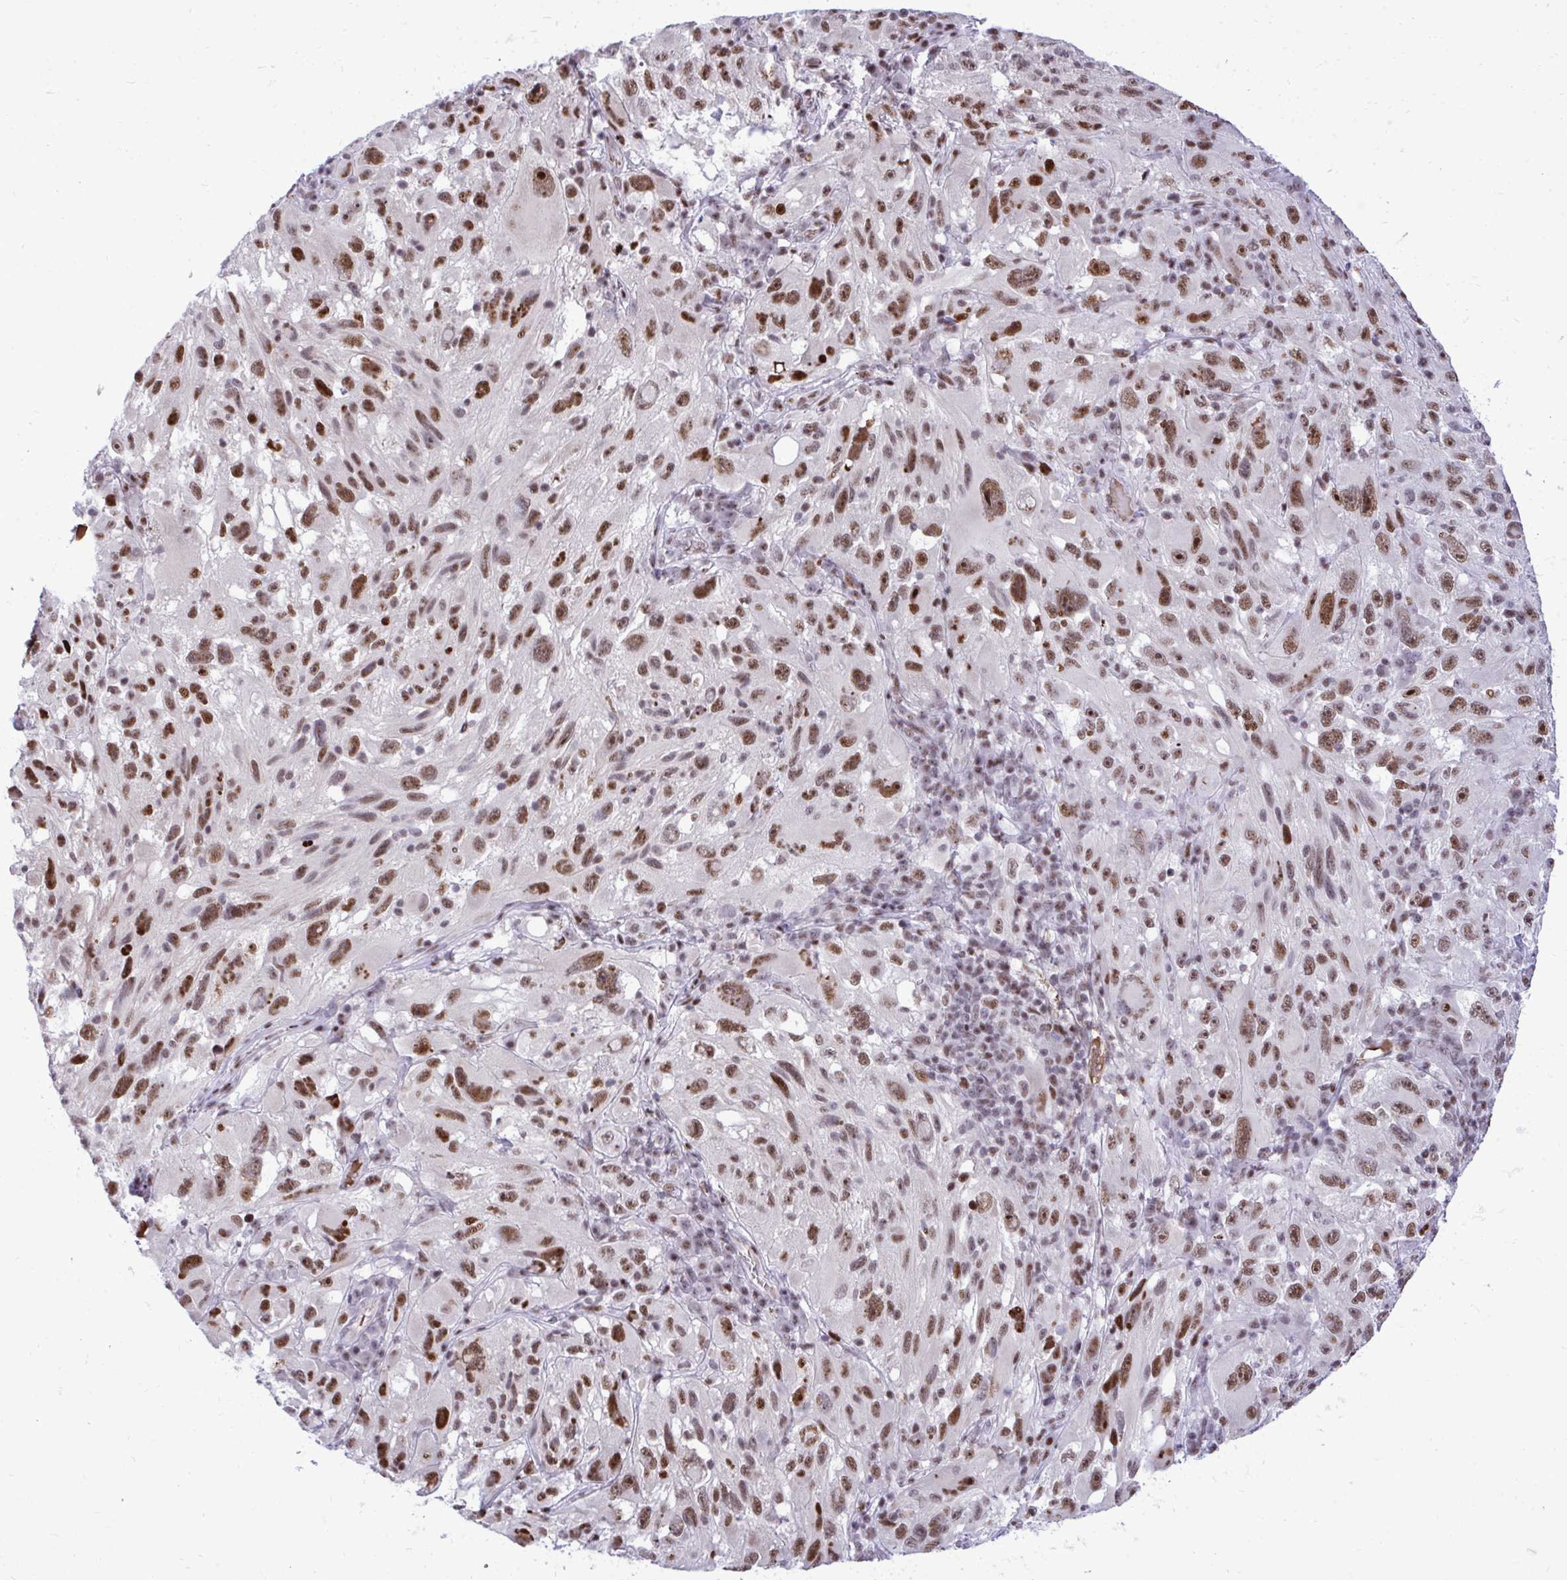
{"staining": {"intensity": "moderate", "quantity": ">75%", "location": "nuclear"}, "tissue": "melanoma", "cell_type": "Tumor cells", "image_type": "cancer", "snomed": [{"axis": "morphology", "description": "Malignant melanoma, NOS"}, {"axis": "topography", "description": "Skin"}], "caption": "Immunohistochemical staining of human melanoma shows moderate nuclear protein staining in about >75% of tumor cells.", "gene": "C14orf39", "patient": {"sex": "female", "age": 71}}